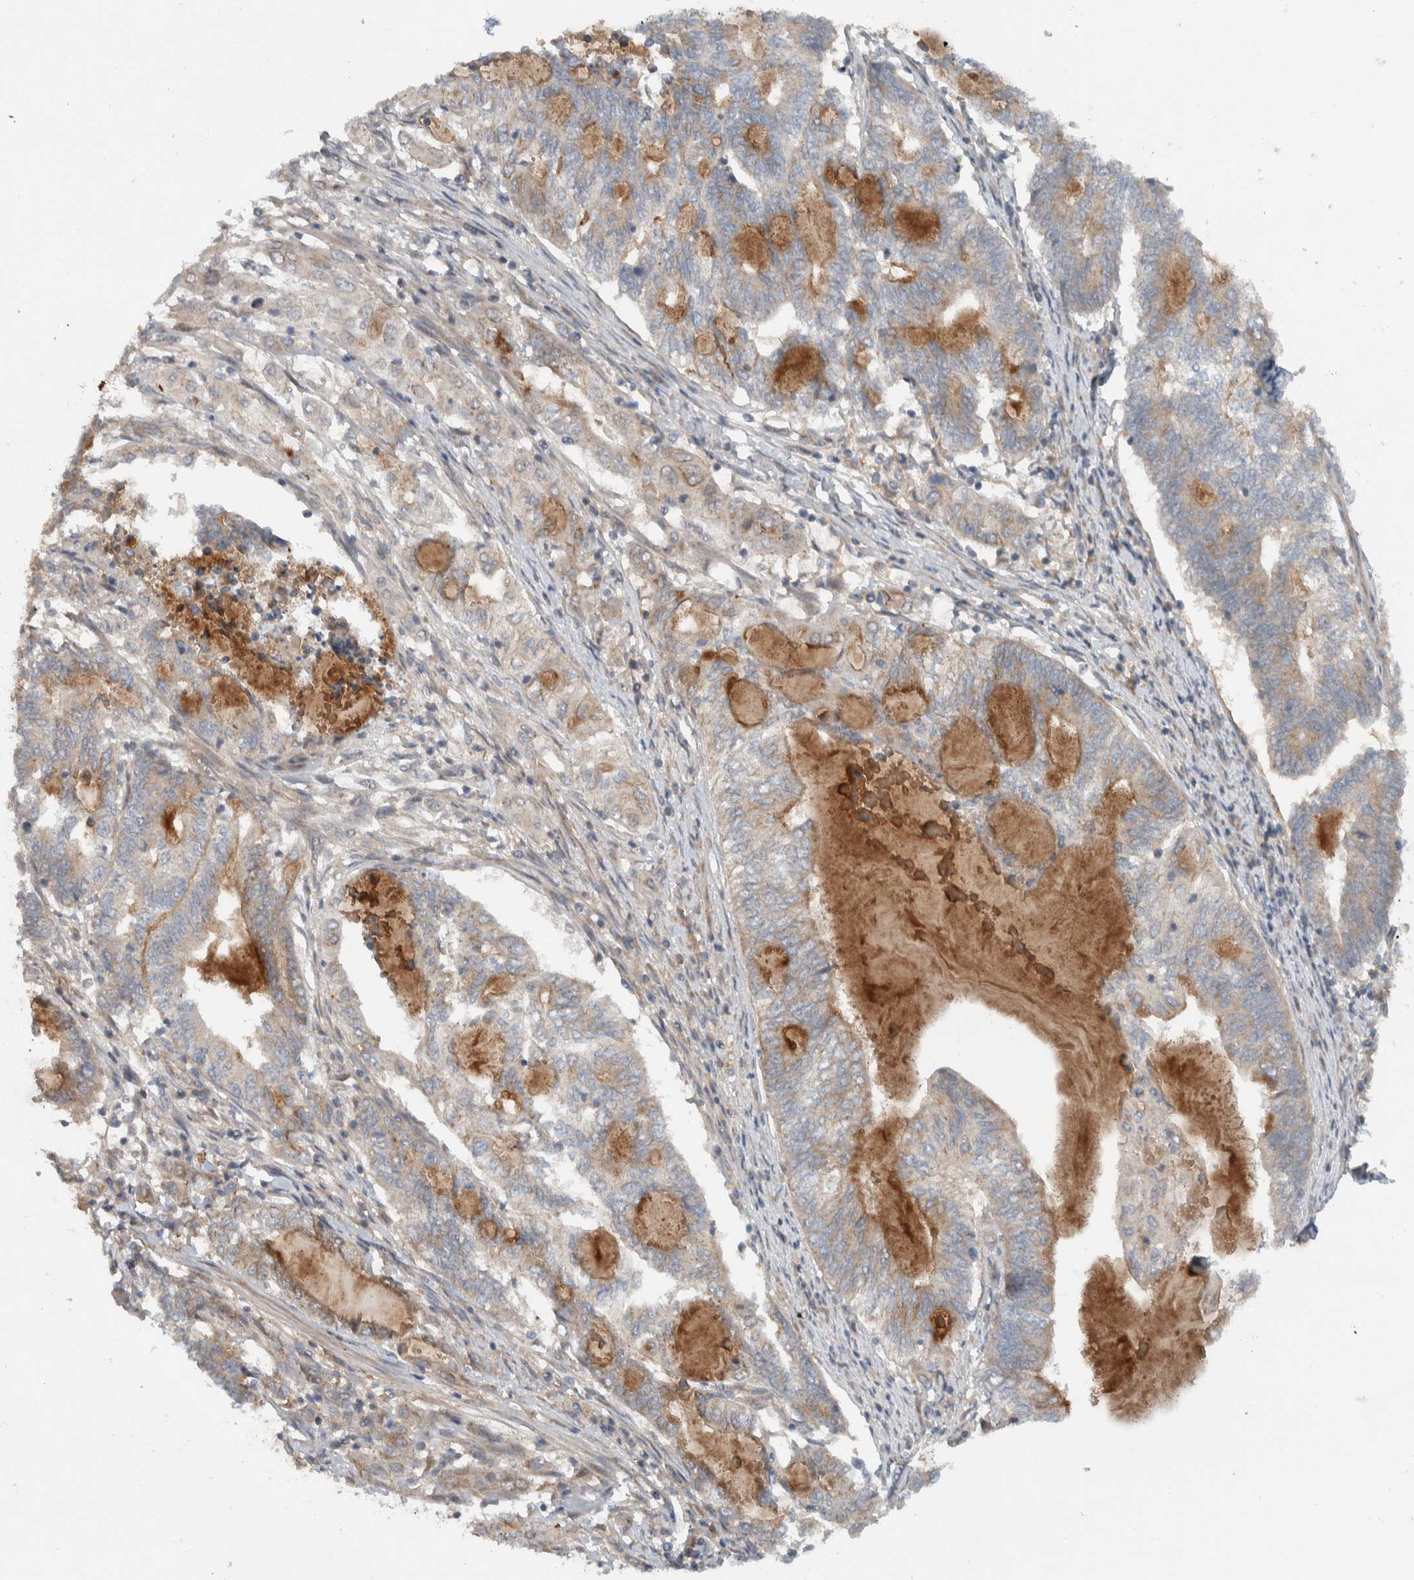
{"staining": {"intensity": "weak", "quantity": "<25%", "location": "cytoplasmic/membranous"}, "tissue": "endometrial cancer", "cell_type": "Tumor cells", "image_type": "cancer", "snomed": [{"axis": "morphology", "description": "Adenocarcinoma, NOS"}, {"axis": "topography", "description": "Uterus"}, {"axis": "topography", "description": "Endometrium"}], "caption": "Immunohistochemical staining of endometrial cancer (adenocarcinoma) reveals no significant positivity in tumor cells. (DAB (3,3'-diaminobenzidine) immunohistochemistry visualized using brightfield microscopy, high magnification).", "gene": "KLHL6", "patient": {"sex": "female", "age": 70}}